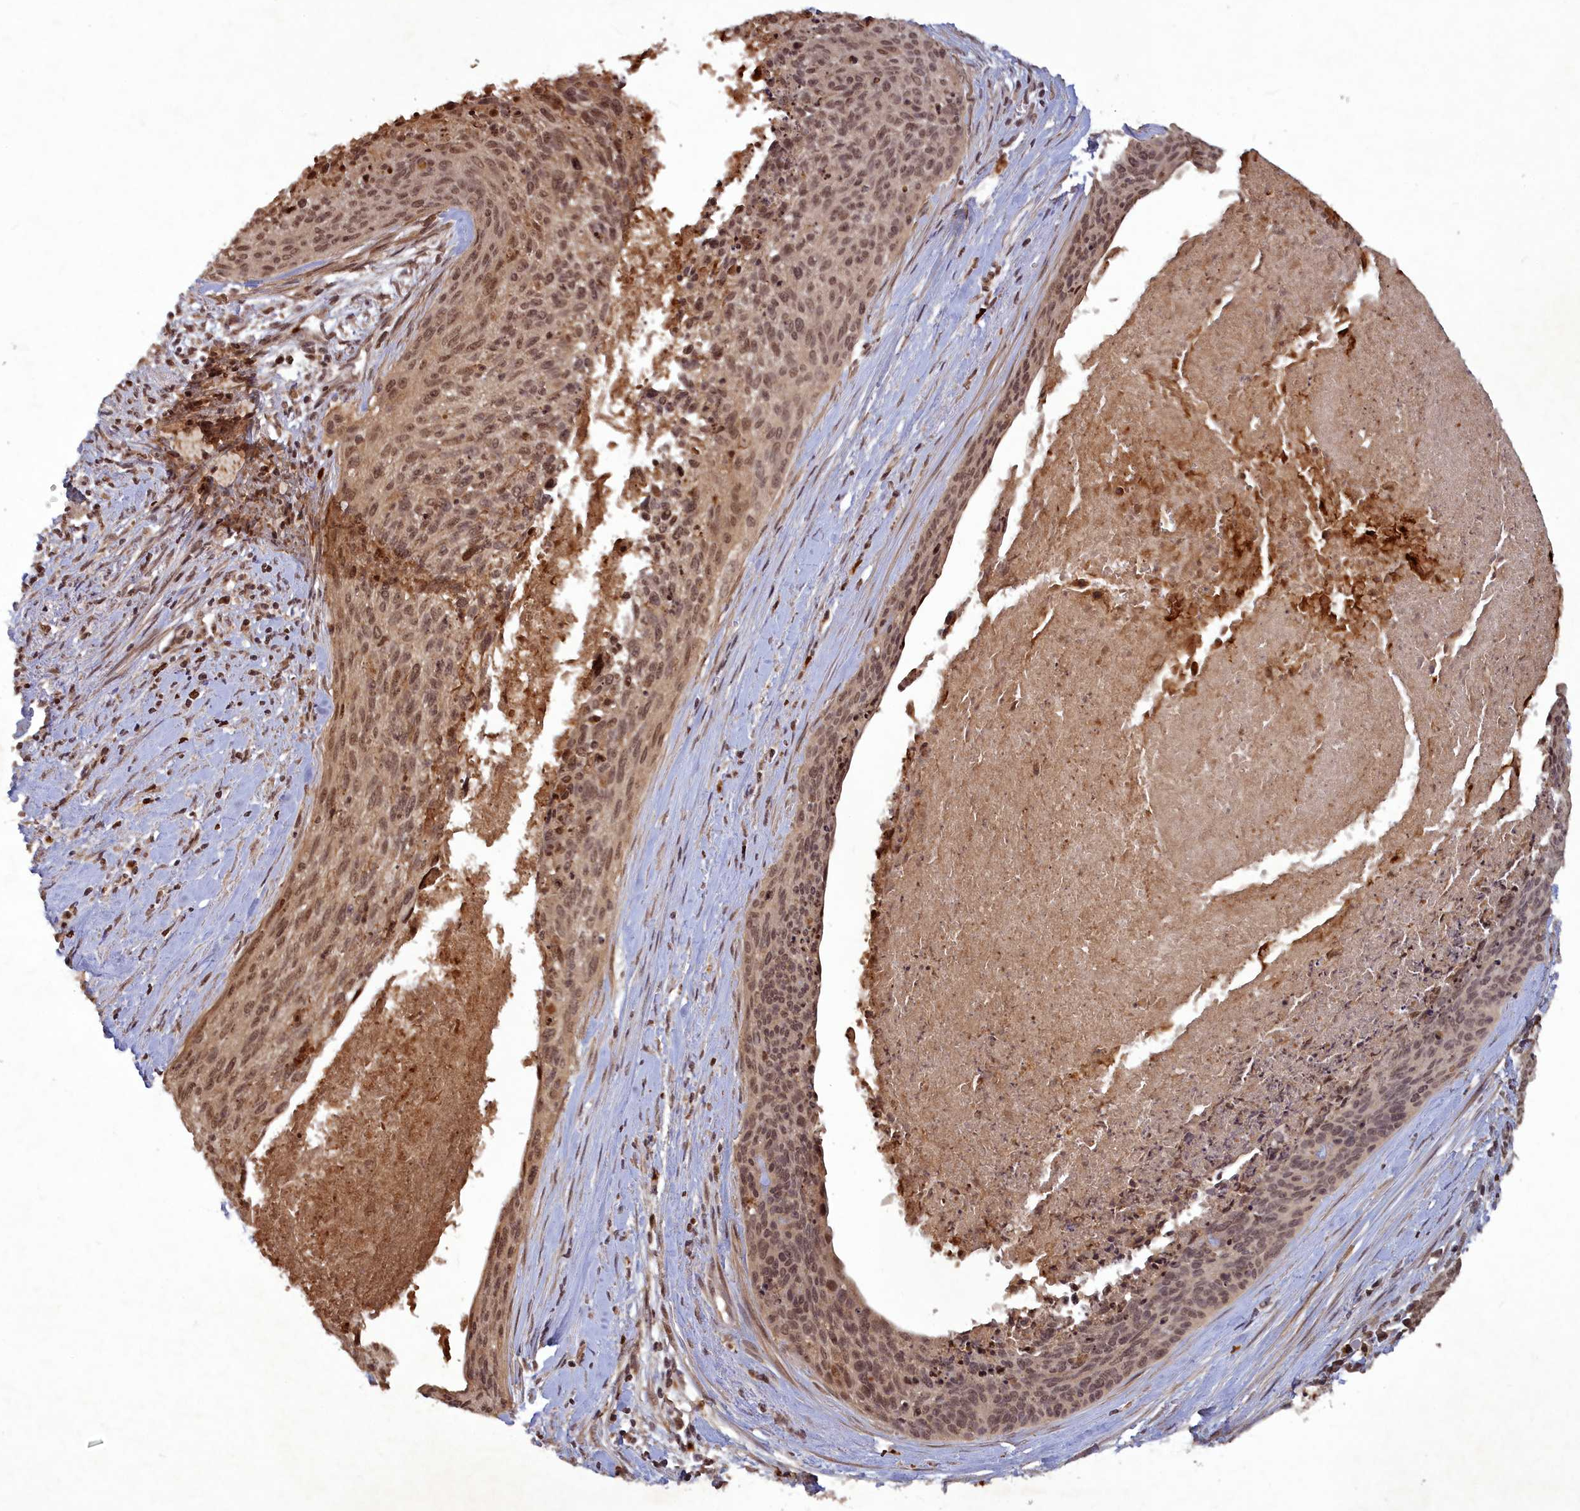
{"staining": {"intensity": "moderate", "quantity": ">75%", "location": "nuclear"}, "tissue": "cervical cancer", "cell_type": "Tumor cells", "image_type": "cancer", "snomed": [{"axis": "morphology", "description": "Squamous cell carcinoma, NOS"}, {"axis": "topography", "description": "Cervix"}], "caption": "IHC histopathology image of cervical squamous cell carcinoma stained for a protein (brown), which exhibits medium levels of moderate nuclear expression in approximately >75% of tumor cells.", "gene": "SRMS", "patient": {"sex": "female", "age": 55}}